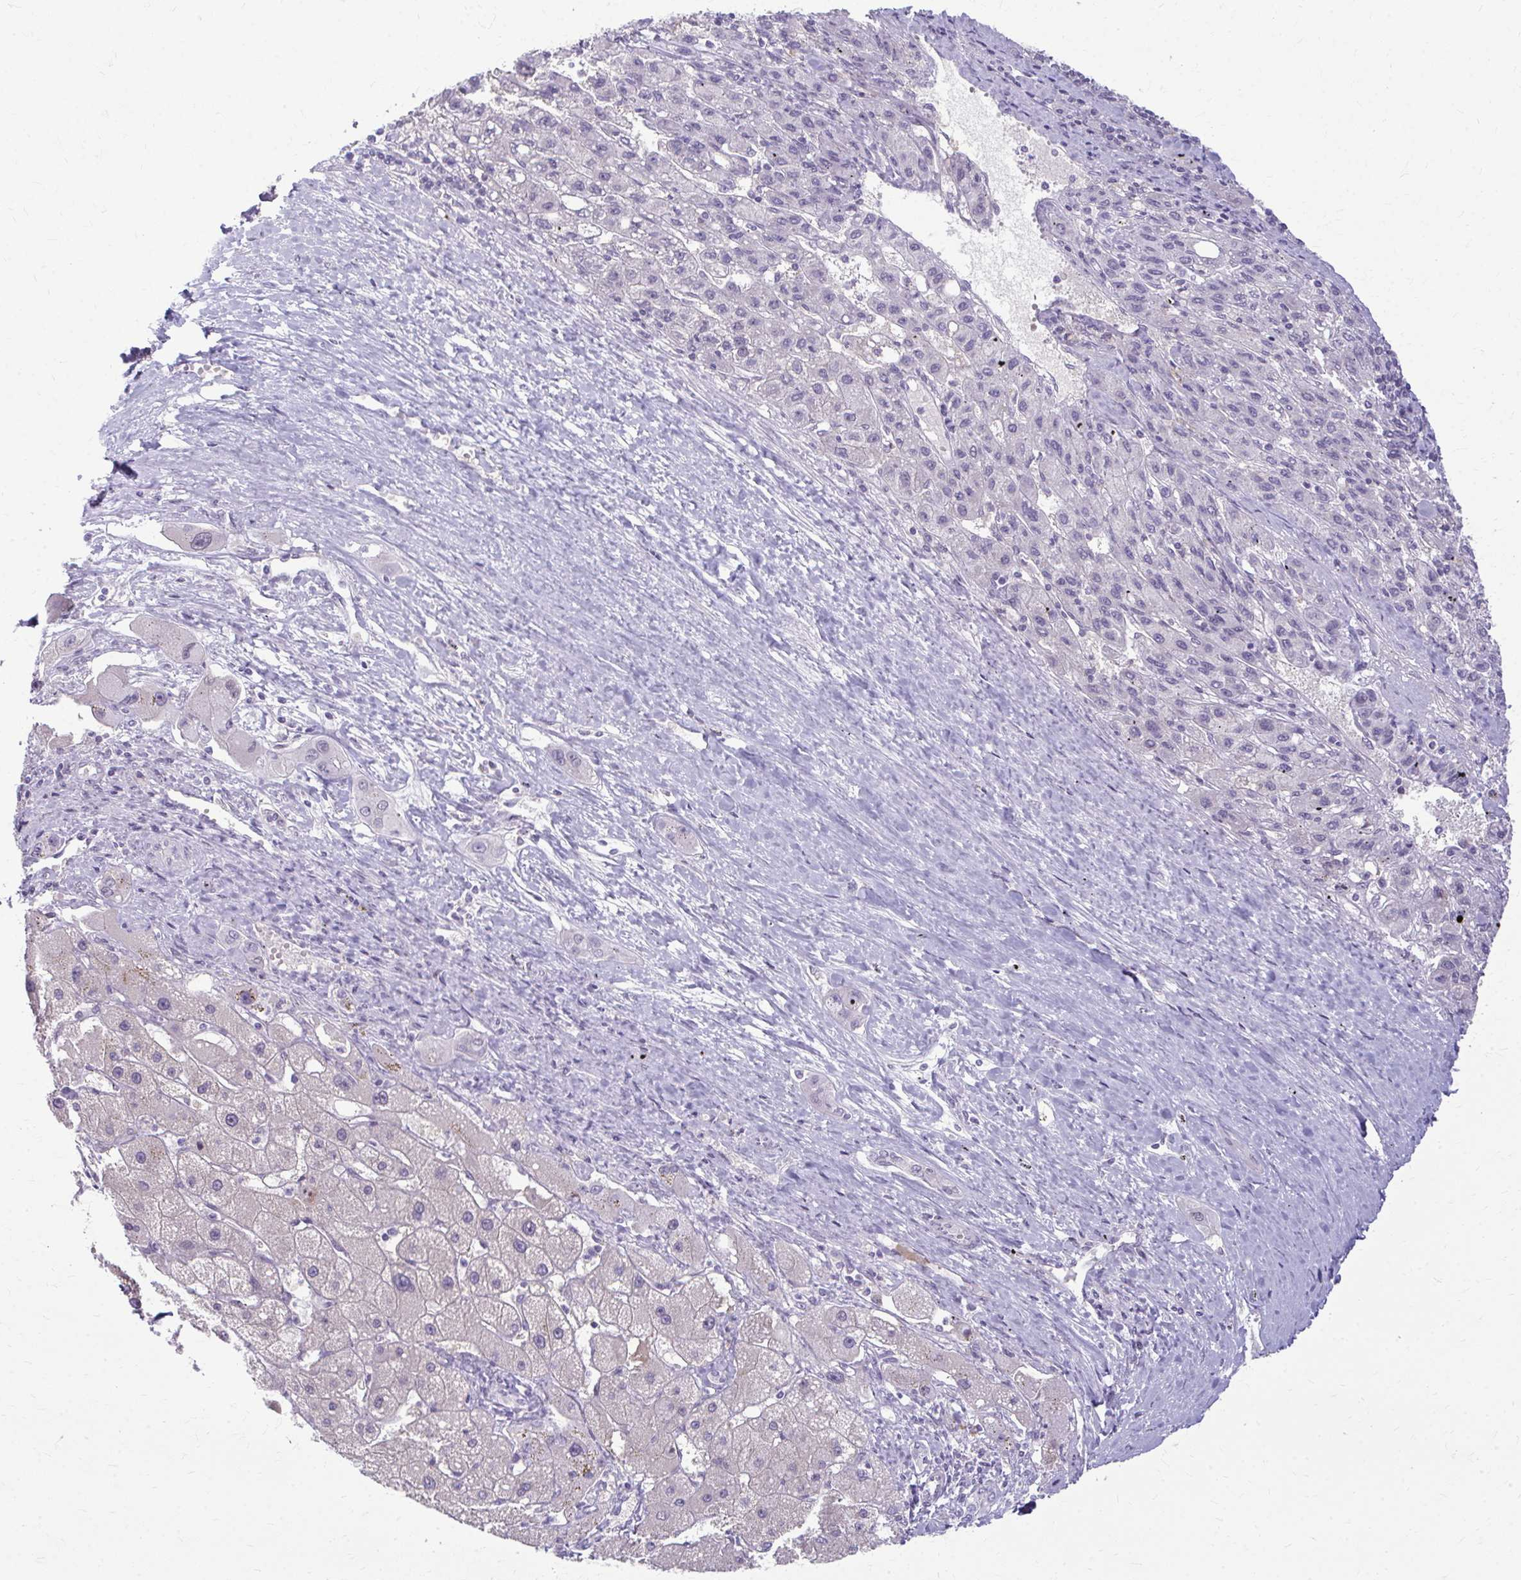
{"staining": {"intensity": "negative", "quantity": "none", "location": "none"}, "tissue": "liver cancer", "cell_type": "Tumor cells", "image_type": "cancer", "snomed": [{"axis": "morphology", "description": "Carcinoma, Hepatocellular, NOS"}, {"axis": "topography", "description": "Liver"}], "caption": "This is an IHC micrograph of hepatocellular carcinoma (liver). There is no expression in tumor cells.", "gene": "MAF1", "patient": {"sex": "female", "age": 82}}